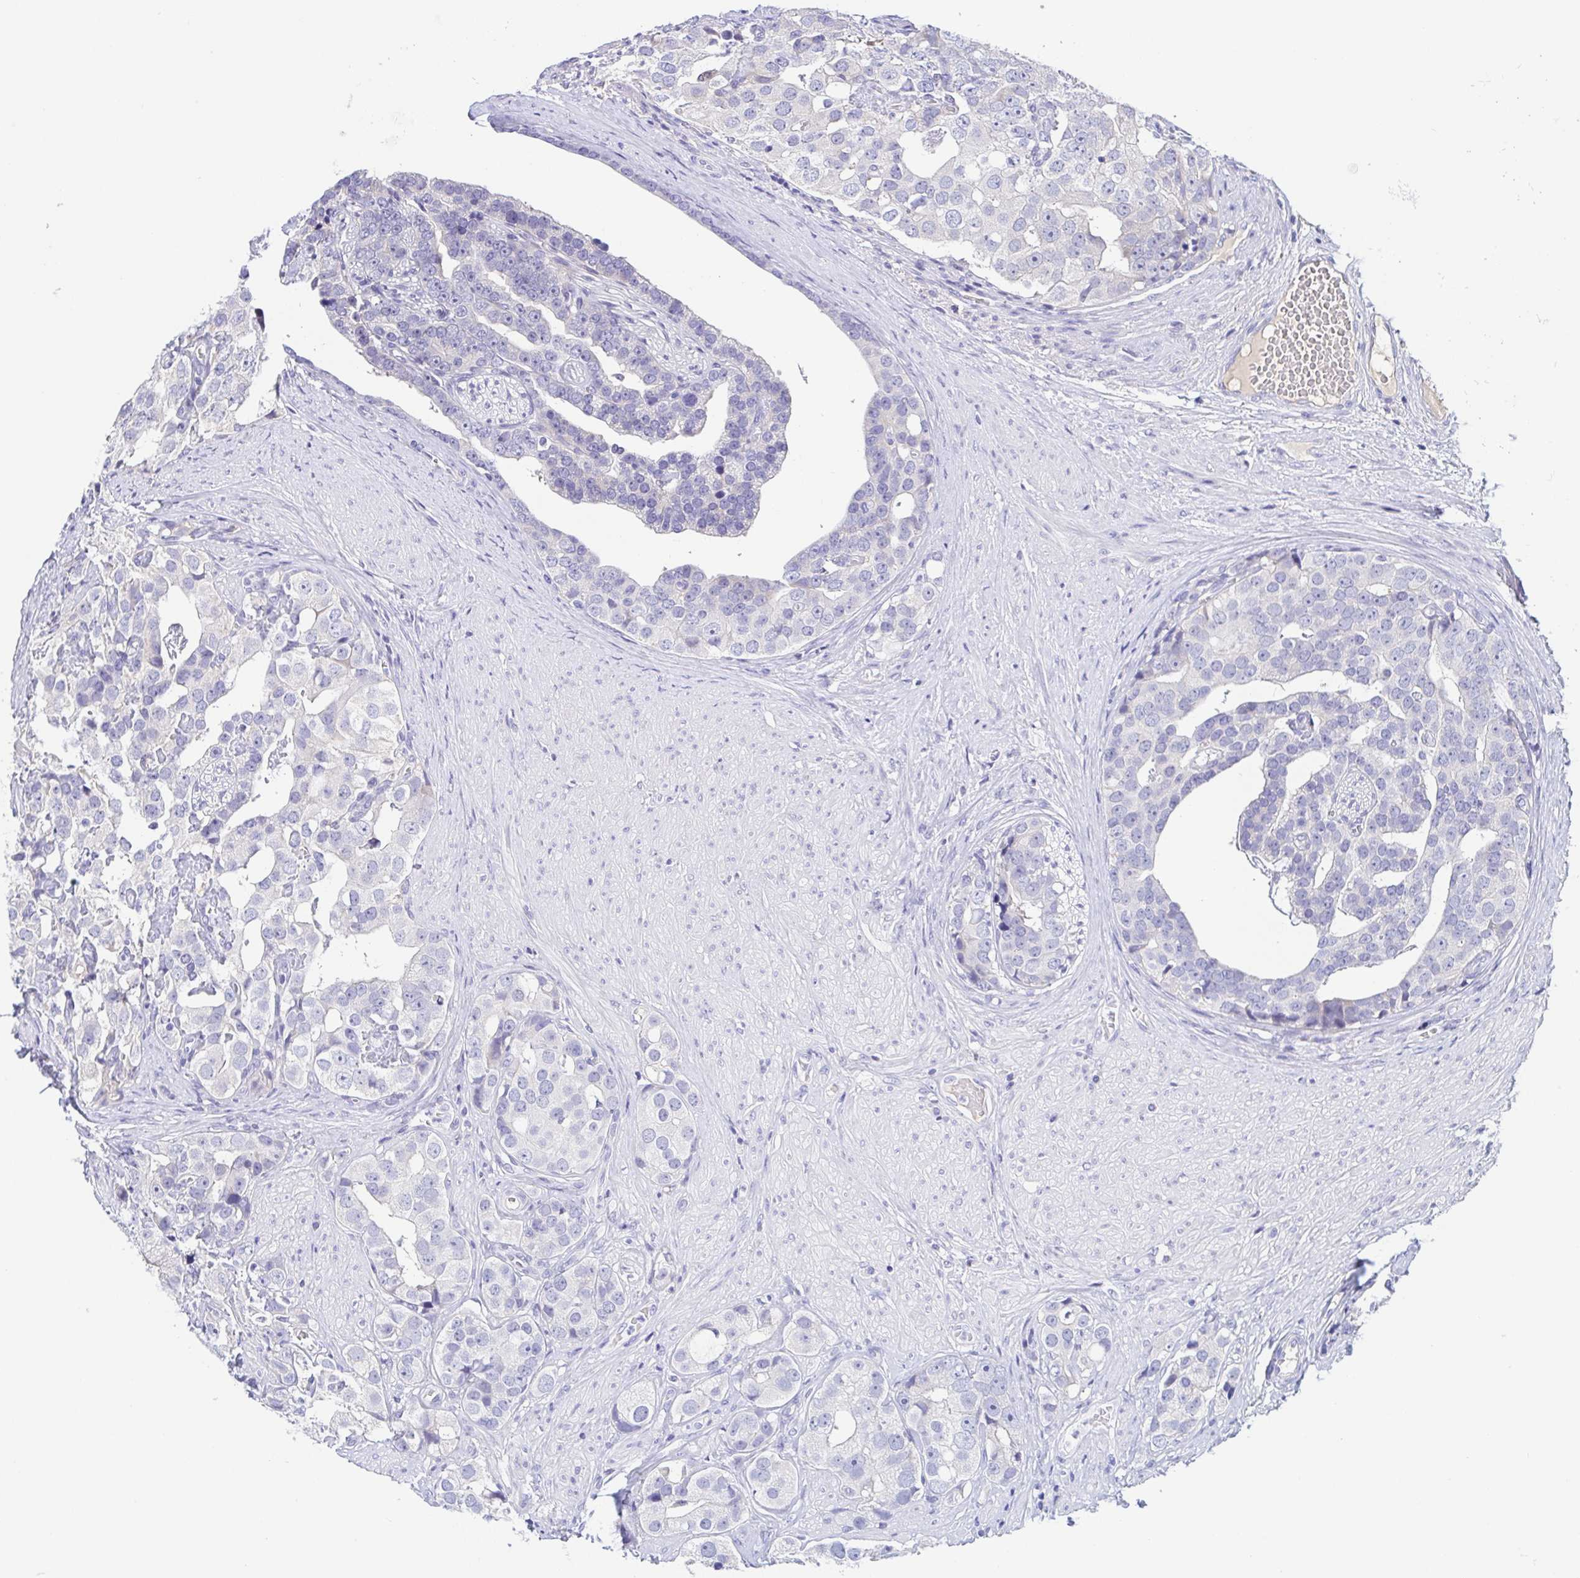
{"staining": {"intensity": "negative", "quantity": "none", "location": "none"}, "tissue": "prostate cancer", "cell_type": "Tumor cells", "image_type": "cancer", "snomed": [{"axis": "morphology", "description": "Adenocarcinoma, High grade"}, {"axis": "topography", "description": "Prostate"}], "caption": "This is an IHC photomicrograph of human prostate high-grade adenocarcinoma. There is no positivity in tumor cells.", "gene": "TREH", "patient": {"sex": "male", "age": 71}}